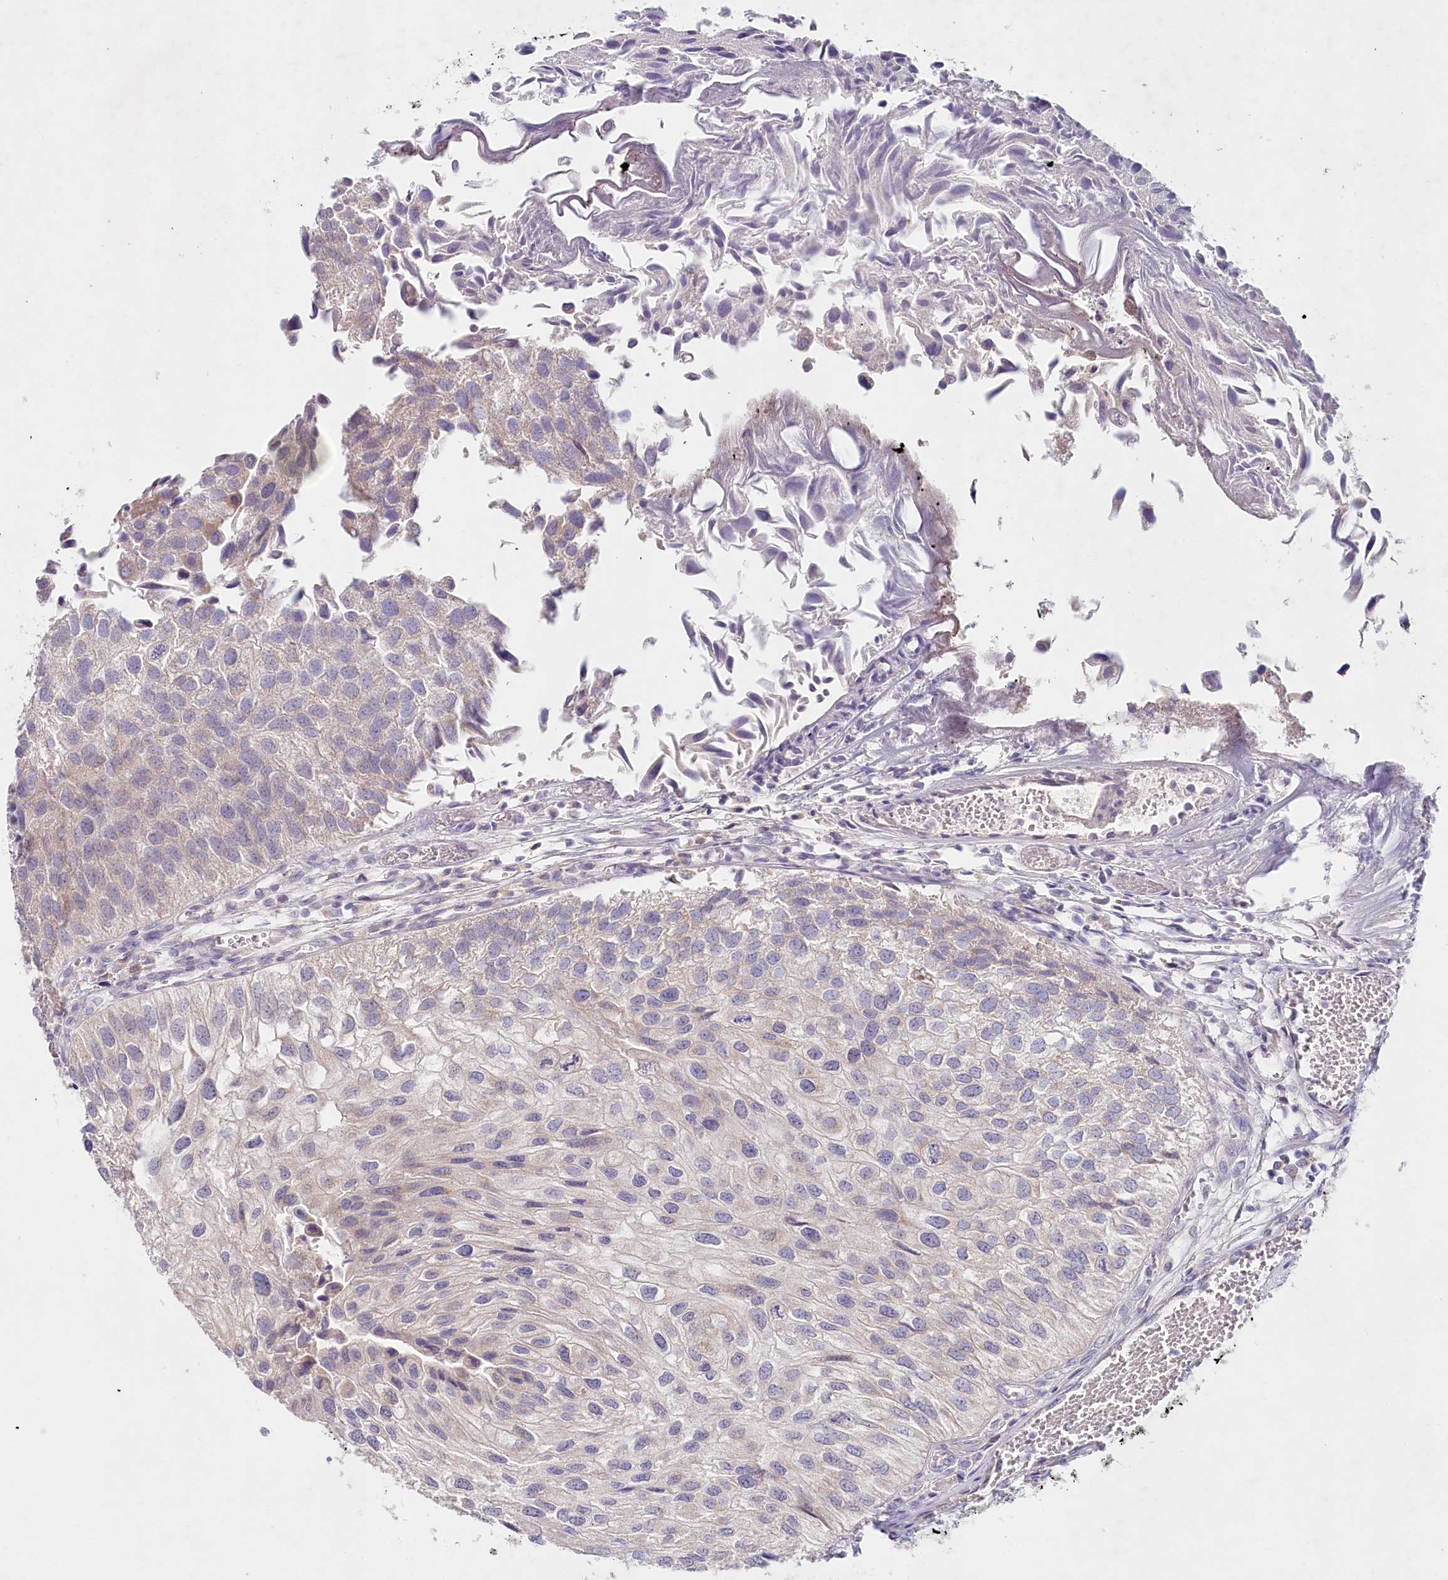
{"staining": {"intensity": "negative", "quantity": "none", "location": "none"}, "tissue": "urothelial cancer", "cell_type": "Tumor cells", "image_type": "cancer", "snomed": [{"axis": "morphology", "description": "Urothelial carcinoma, Low grade"}, {"axis": "topography", "description": "Urinary bladder"}], "caption": "High power microscopy histopathology image of an IHC image of urothelial cancer, revealing no significant staining in tumor cells. (Stains: DAB (3,3'-diaminobenzidine) immunohistochemistry (IHC) with hematoxylin counter stain, Microscopy: brightfield microscopy at high magnification).", "gene": "PSAPL1", "patient": {"sex": "female", "age": 89}}